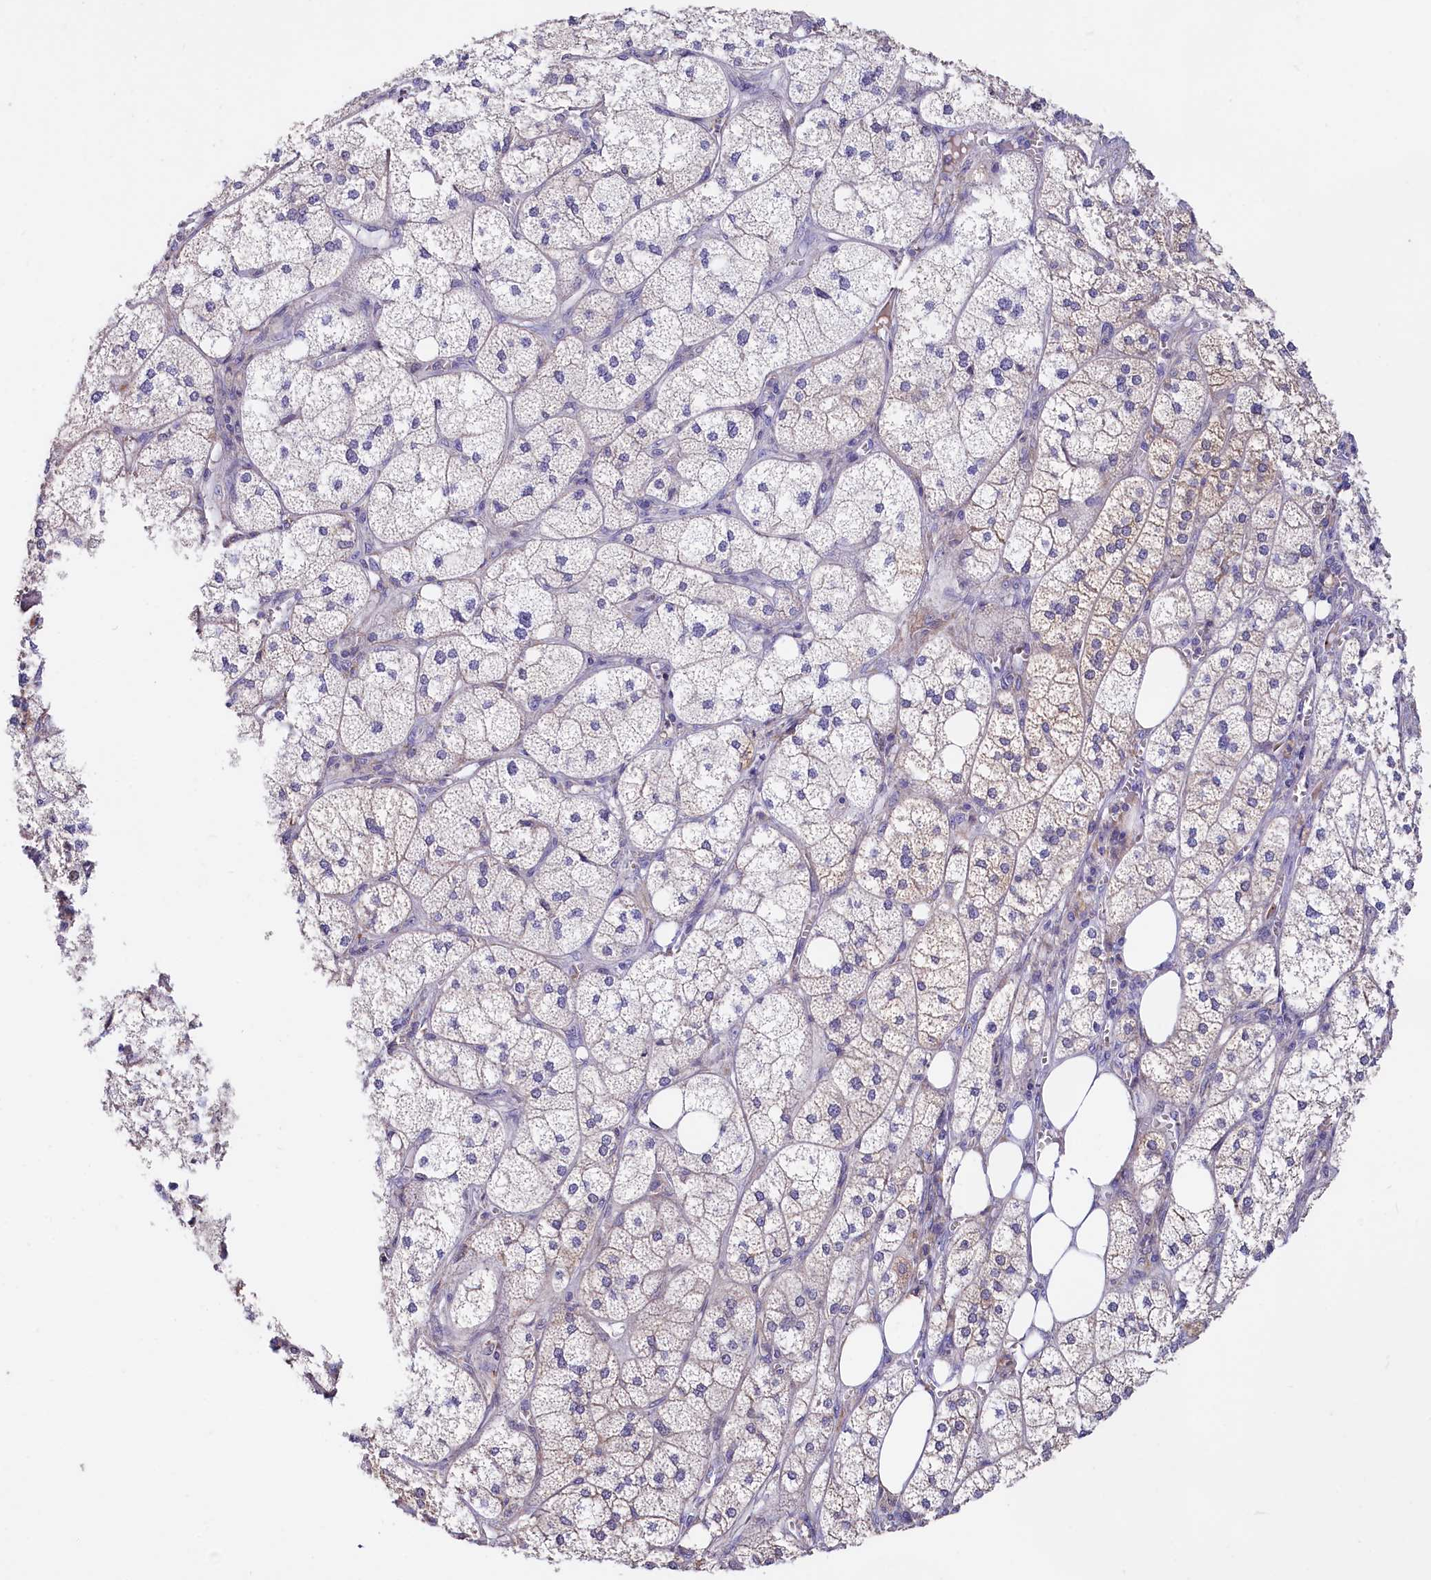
{"staining": {"intensity": "moderate", "quantity": "25%-75%", "location": "cytoplasmic/membranous"}, "tissue": "adrenal gland", "cell_type": "Glandular cells", "image_type": "normal", "snomed": [{"axis": "morphology", "description": "Normal tissue, NOS"}, {"axis": "topography", "description": "Adrenal gland"}], "caption": "This is an image of immunohistochemistry staining of unremarkable adrenal gland, which shows moderate positivity in the cytoplasmic/membranous of glandular cells.", "gene": "RPUSD3", "patient": {"sex": "female", "age": 61}}